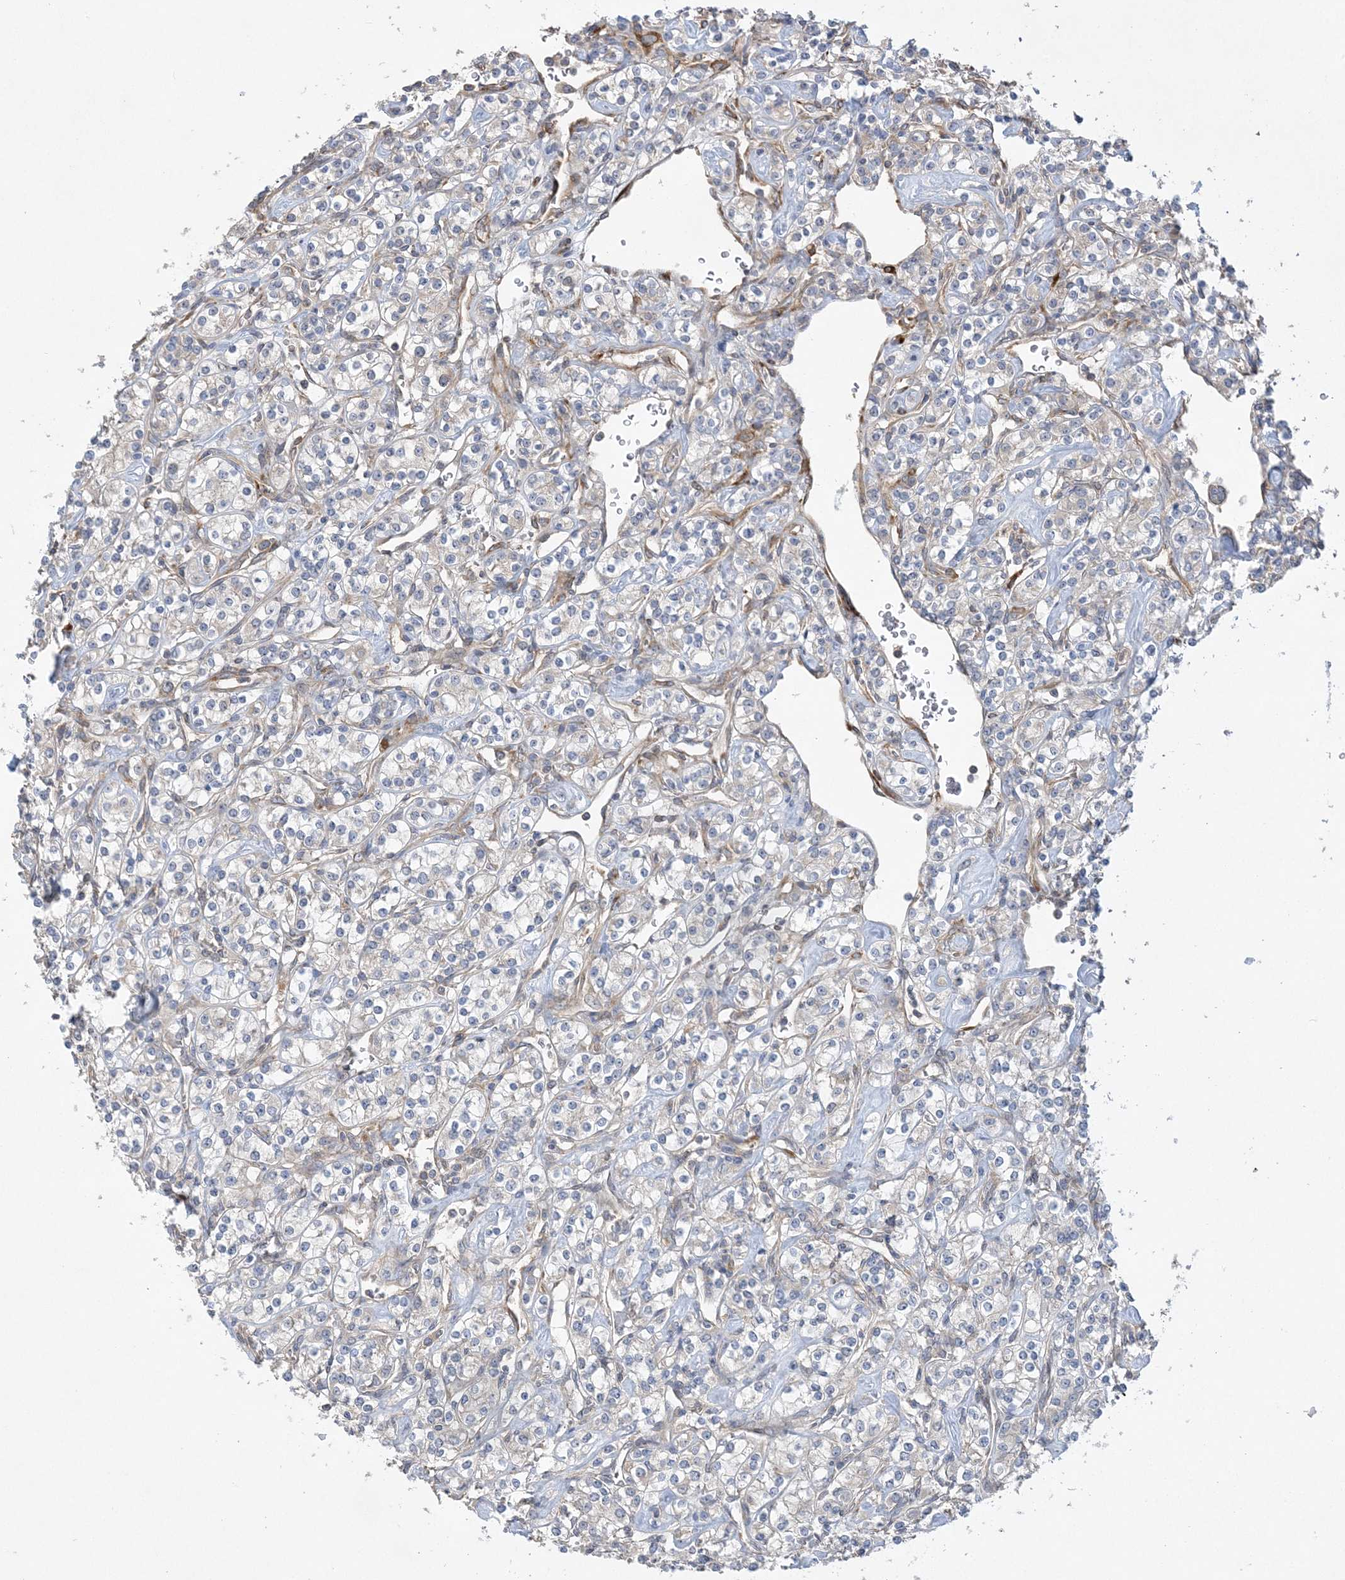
{"staining": {"intensity": "negative", "quantity": "none", "location": "none"}, "tissue": "renal cancer", "cell_type": "Tumor cells", "image_type": "cancer", "snomed": [{"axis": "morphology", "description": "Adenocarcinoma, NOS"}, {"axis": "topography", "description": "Kidney"}], "caption": "Immunohistochemistry of human renal cancer reveals no staining in tumor cells.", "gene": "MAP4K5", "patient": {"sex": "male", "age": 77}}